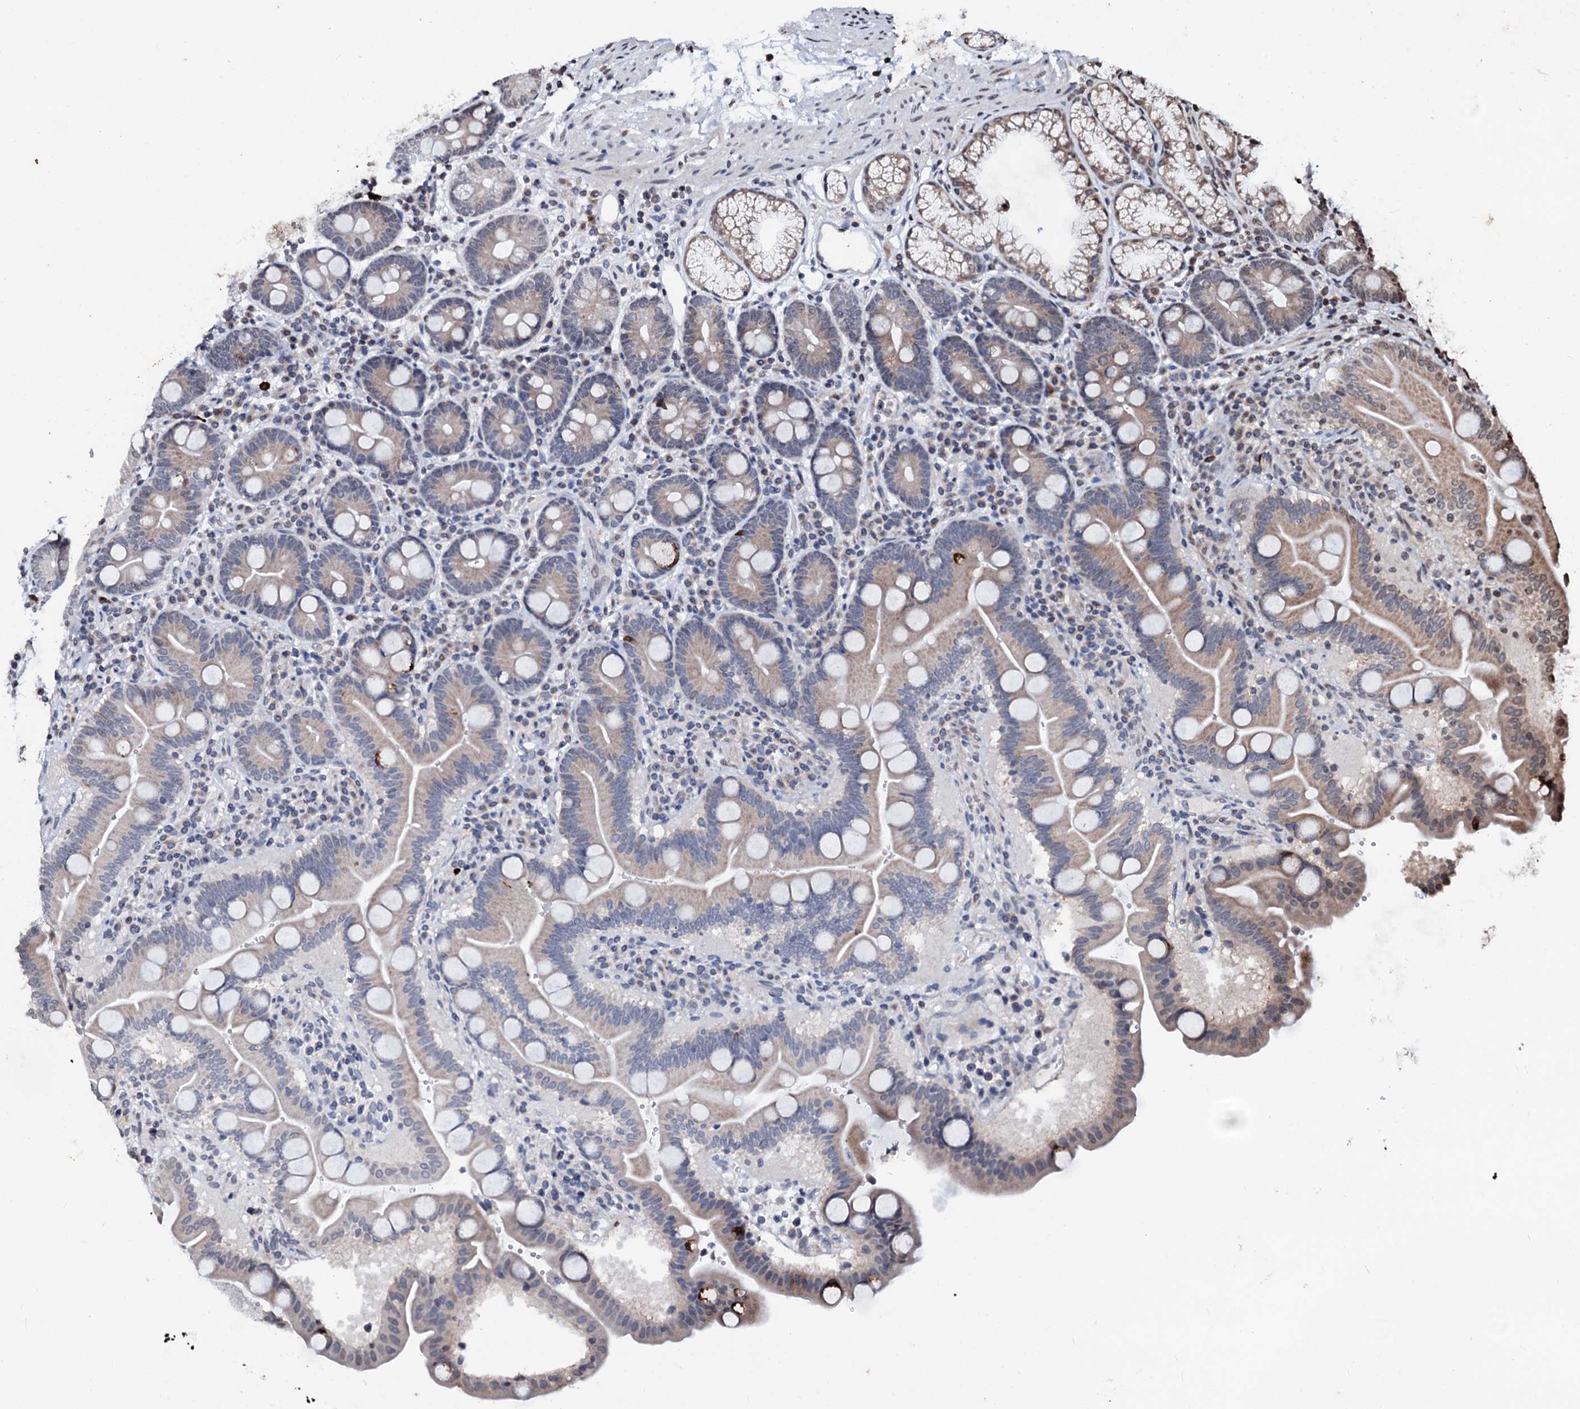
{"staining": {"intensity": "weak", "quantity": "25%-75%", "location": "cytoplasmic/membranous"}, "tissue": "duodenum", "cell_type": "Glandular cells", "image_type": "normal", "snomed": [{"axis": "morphology", "description": "Normal tissue, NOS"}, {"axis": "topography", "description": "Duodenum"}], "caption": "The photomicrograph reveals staining of unremarkable duodenum, revealing weak cytoplasmic/membranous protein positivity (brown color) within glandular cells. (DAB IHC, brown staining for protein, blue staining for nuclei).", "gene": "LSM11", "patient": {"sex": "male", "age": 54}}